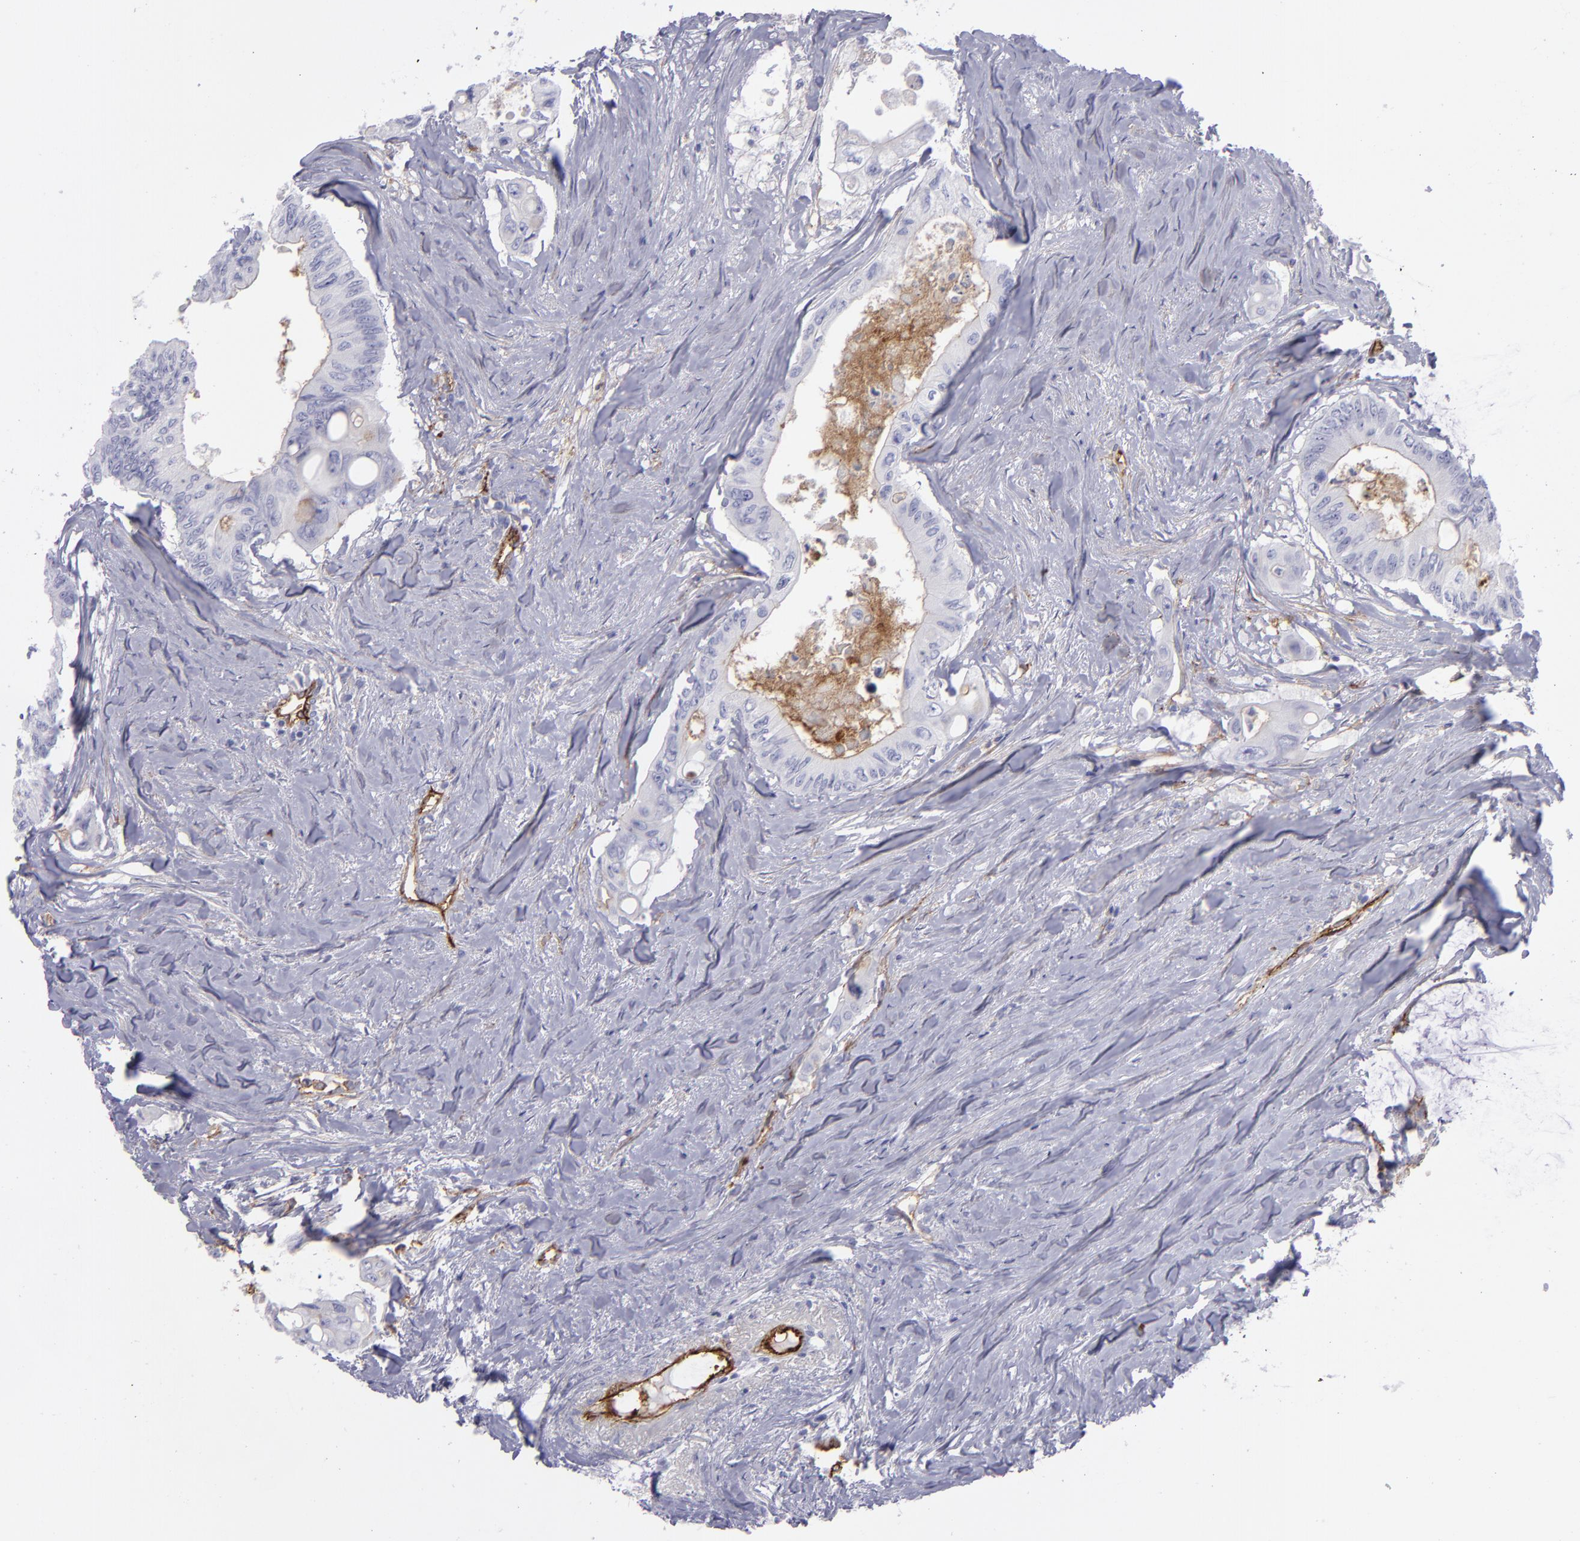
{"staining": {"intensity": "strong", "quantity": "<25%", "location": "cytoplasmic/membranous"}, "tissue": "colorectal cancer", "cell_type": "Tumor cells", "image_type": "cancer", "snomed": [{"axis": "morphology", "description": "Adenocarcinoma, NOS"}, {"axis": "topography", "description": "Colon"}], "caption": "Brown immunohistochemical staining in colorectal adenocarcinoma reveals strong cytoplasmic/membranous staining in approximately <25% of tumor cells.", "gene": "ACE", "patient": {"sex": "male", "age": 65}}